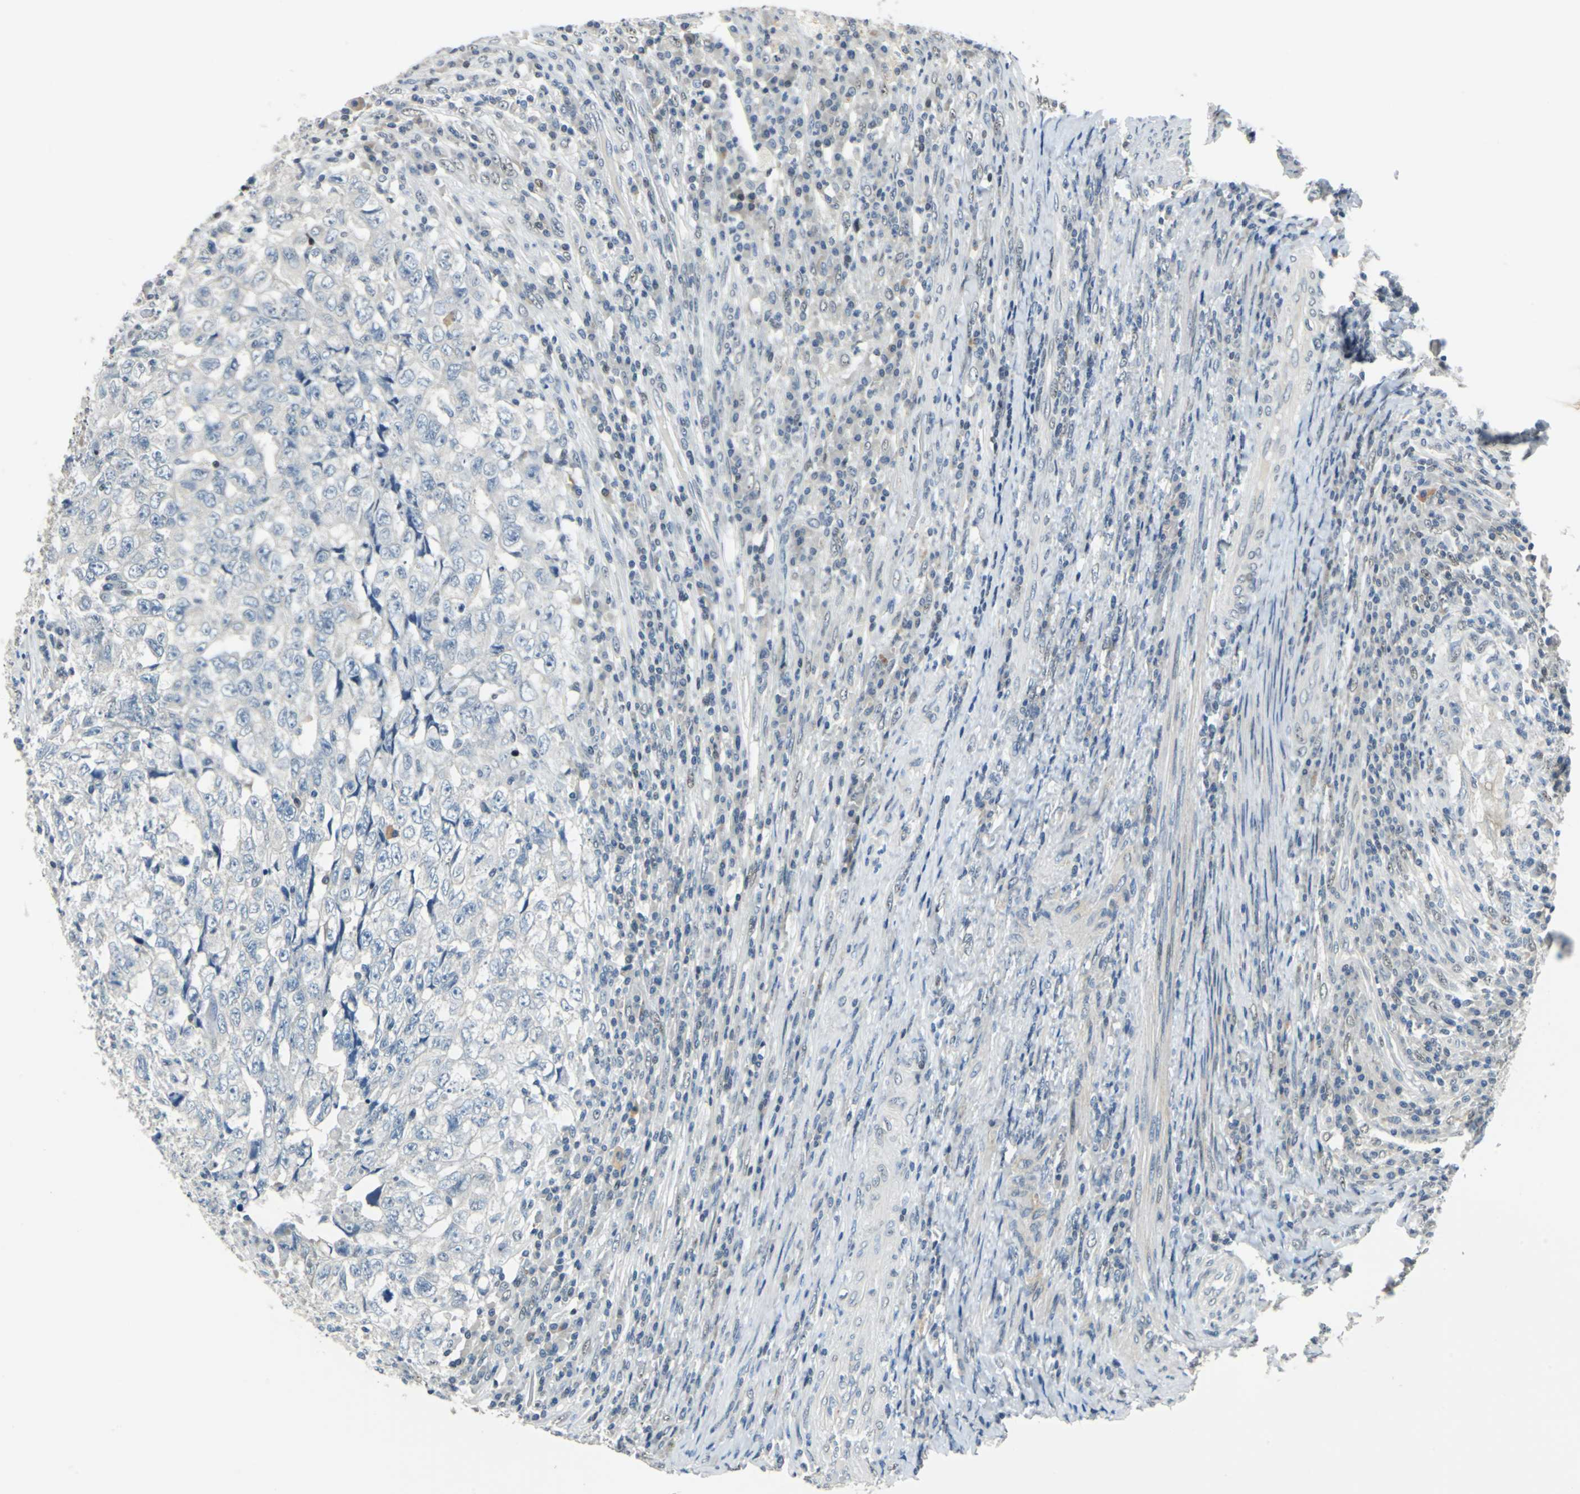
{"staining": {"intensity": "negative", "quantity": "none", "location": "none"}, "tissue": "testis cancer", "cell_type": "Tumor cells", "image_type": "cancer", "snomed": [{"axis": "morphology", "description": "Necrosis, NOS"}, {"axis": "morphology", "description": "Carcinoma, Embryonal, NOS"}, {"axis": "topography", "description": "Testis"}], "caption": "A high-resolution photomicrograph shows immunohistochemistry (IHC) staining of testis embryonal carcinoma, which displays no significant staining in tumor cells. (Stains: DAB (3,3'-diaminobenzidine) immunohistochemistry with hematoxylin counter stain, Microscopy: brightfield microscopy at high magnification).", "gene": "HCFC2", "patient": {"sex": "male", "age": 19}}